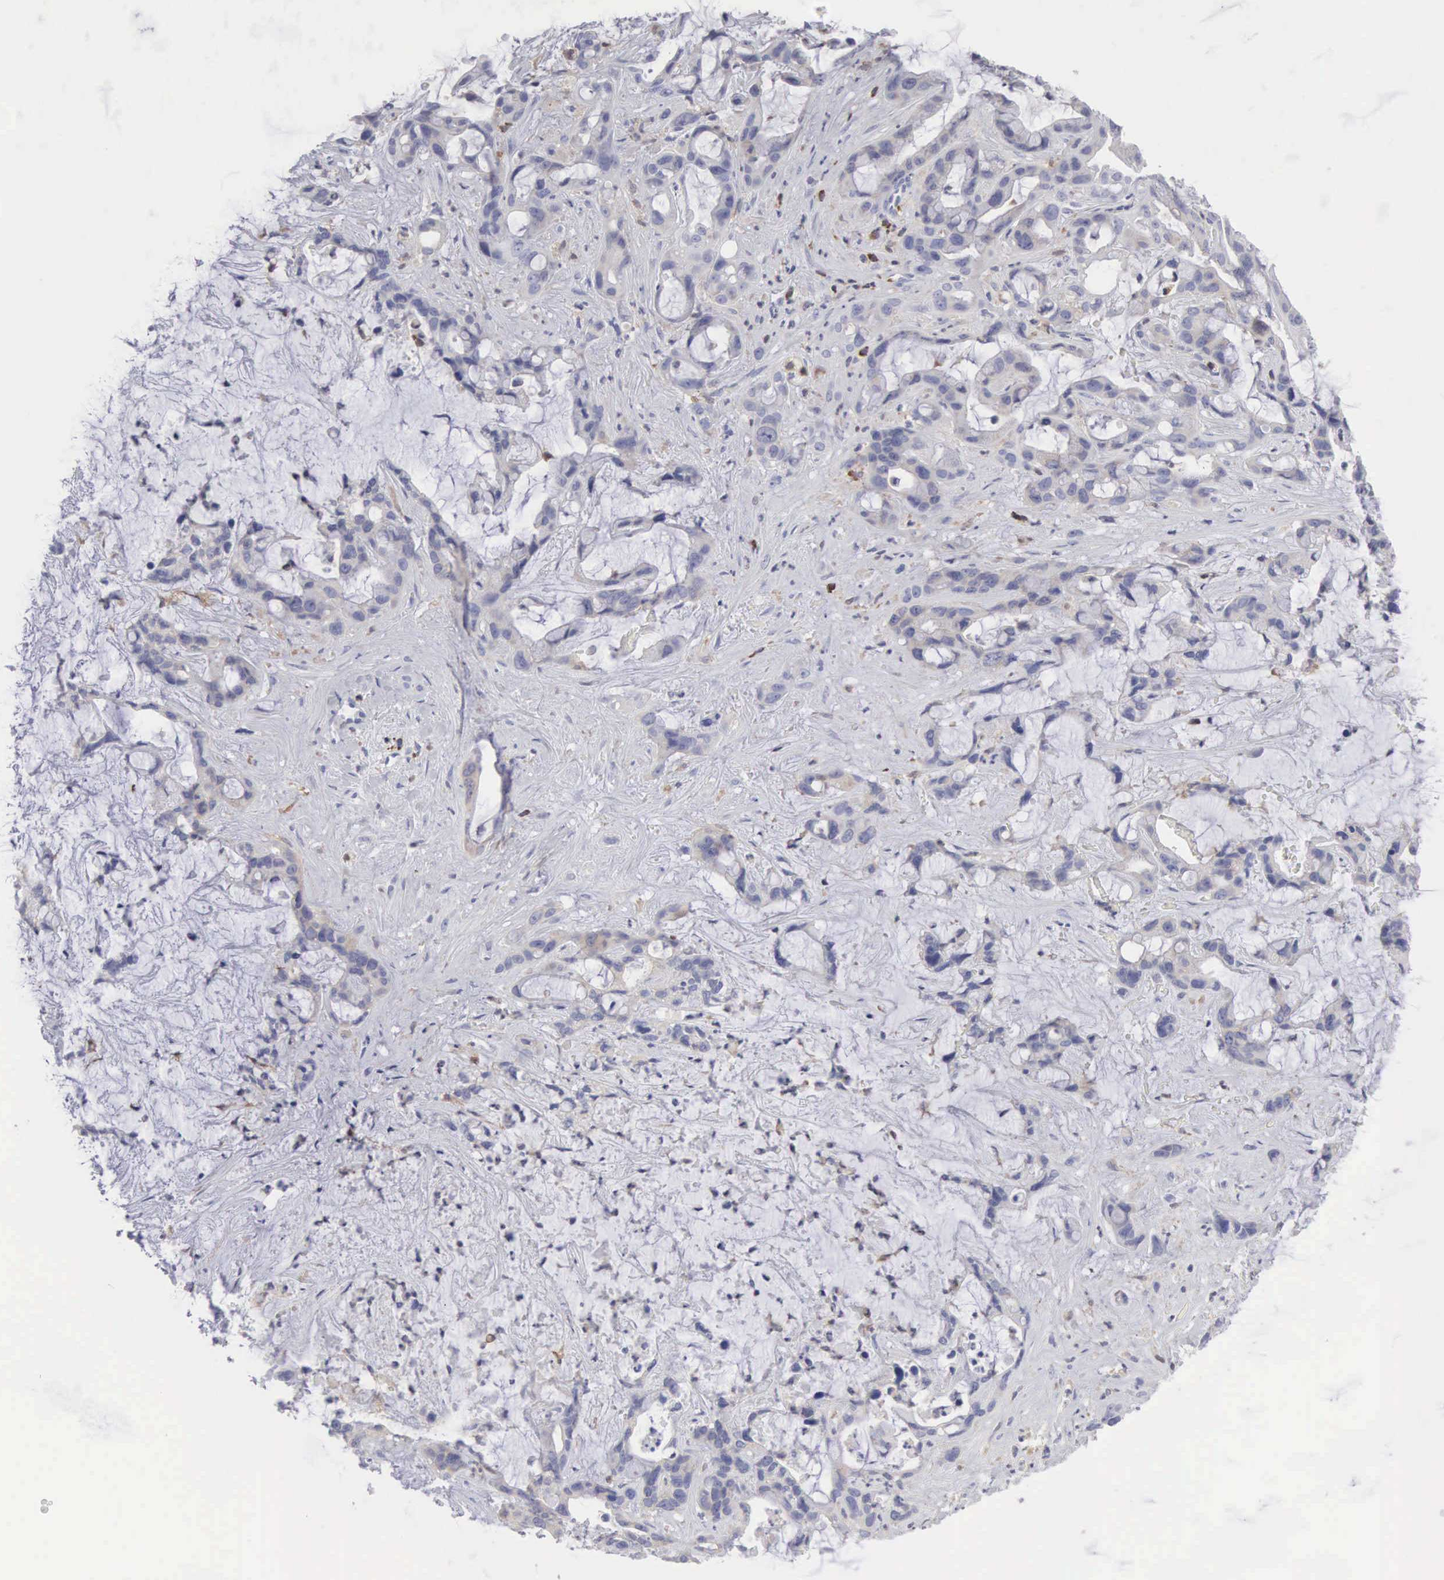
{"staining": {"intensity": "weak", "quantity": "25%-75%", "location": "cytoplasmic/membranous"}, "tissue": "liver cancer", "cell_type": "Tumor cells", "image_type": "cancer", "snomed": [{"axis": "morphology", "description": "Cholangiocarcinoma"}, {"axis": "topography", "description": "Liver"}], "caption": "A high-resolution histopathology image shows IHC staining of cholangiocarcinoma (liver), which reveals weak cytoplasmic/membranous staining in about 25%-75% of tumor cells.", "gene": "SH3BP1", "patient": {"sex": "female", "age": 65}}